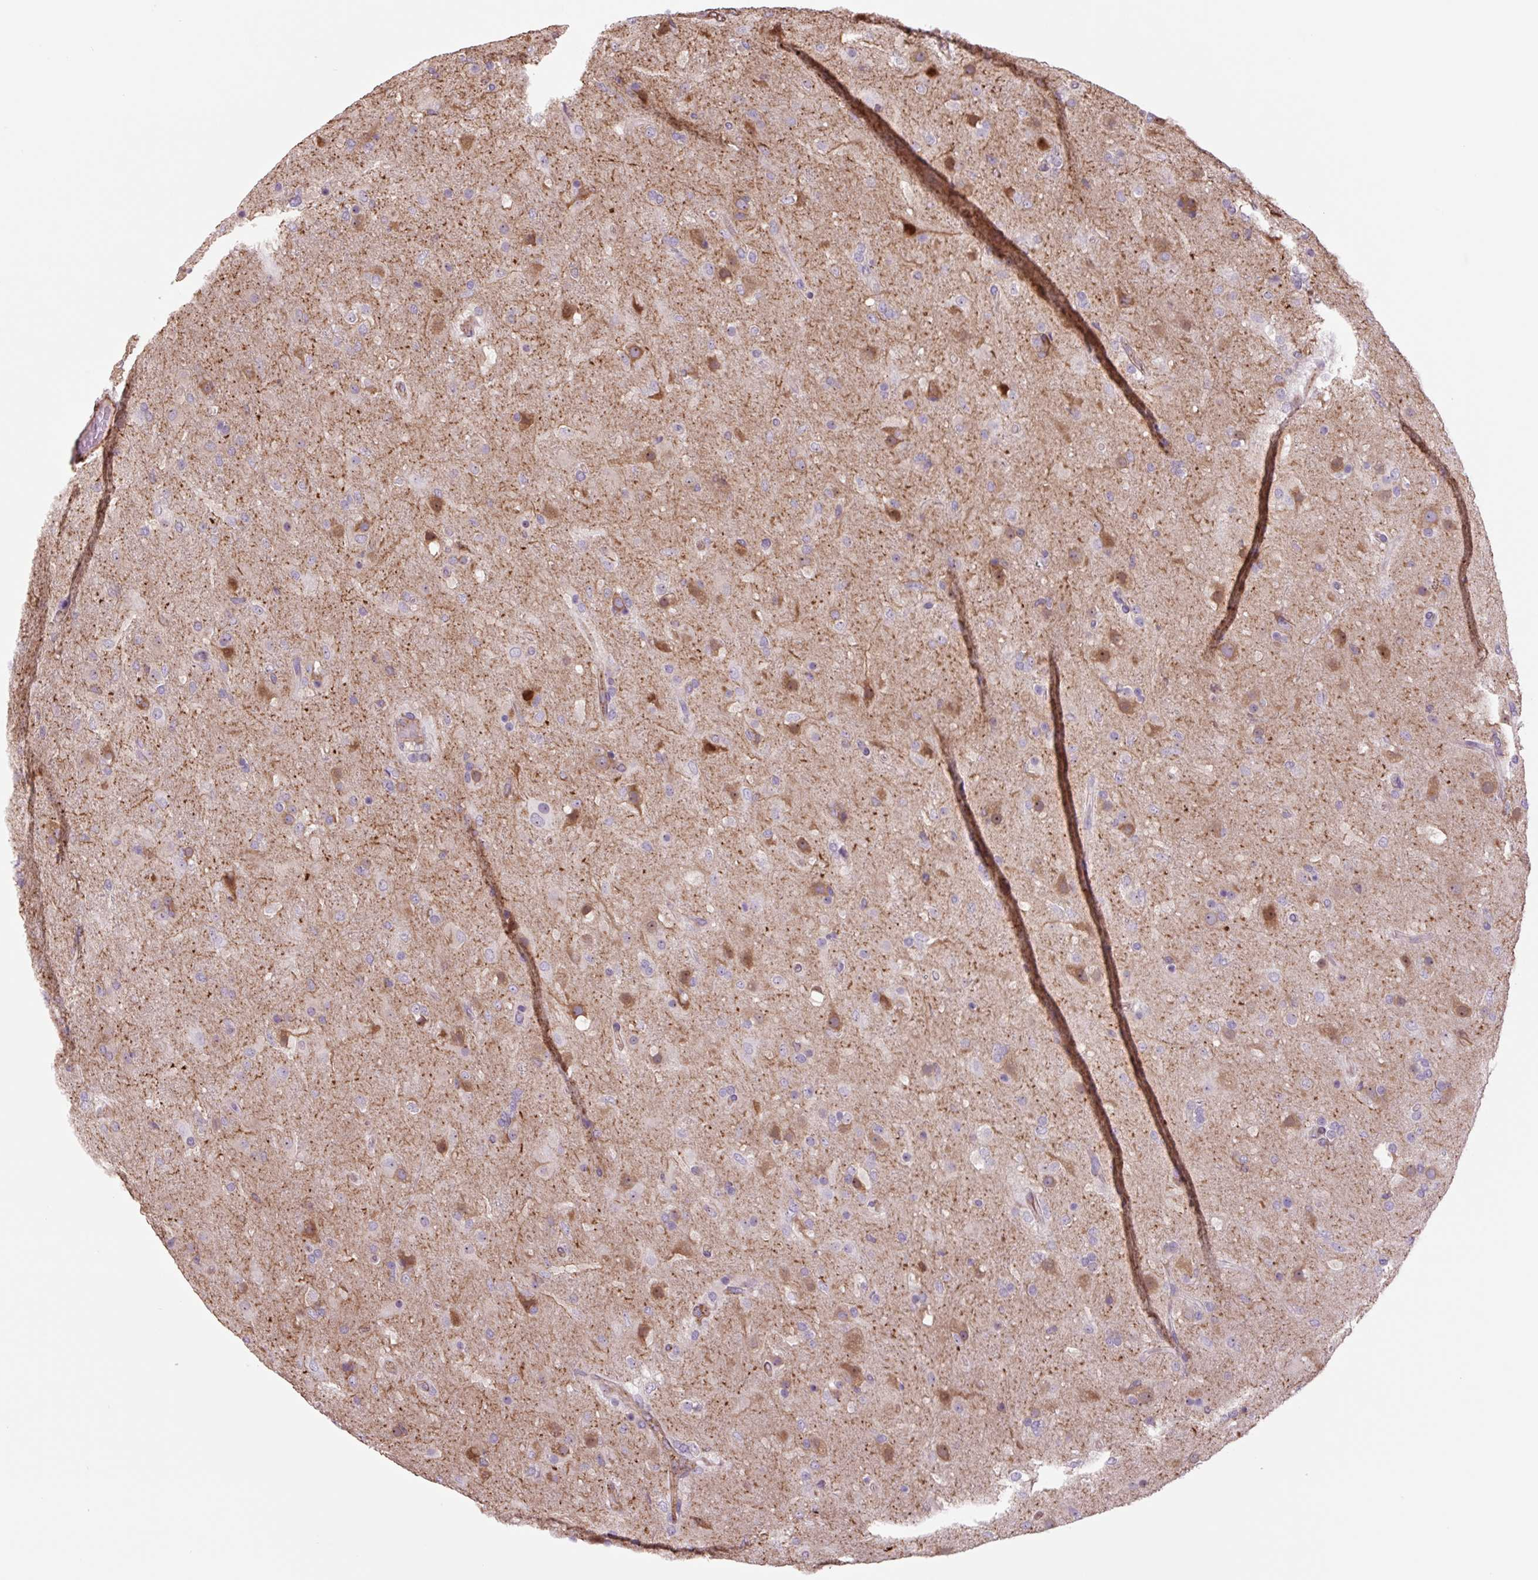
{"staining": {"intensity": "negative", "quantity": "none", "location": "none"}, "tissue": "glioma", "cell_type": "Tumor cells", "image_type": "cancer", "snomed": [{"axis": "morphology", "description": "Glioma, malignant, Low grade"}, {"axis": "topography", "description": "Brain"}], "caption": "Image shows no protein expression in tumor cells of glioma tissue.", "gene": "PLA2G4A", "patient": {"sex": "male", "age": 65}}